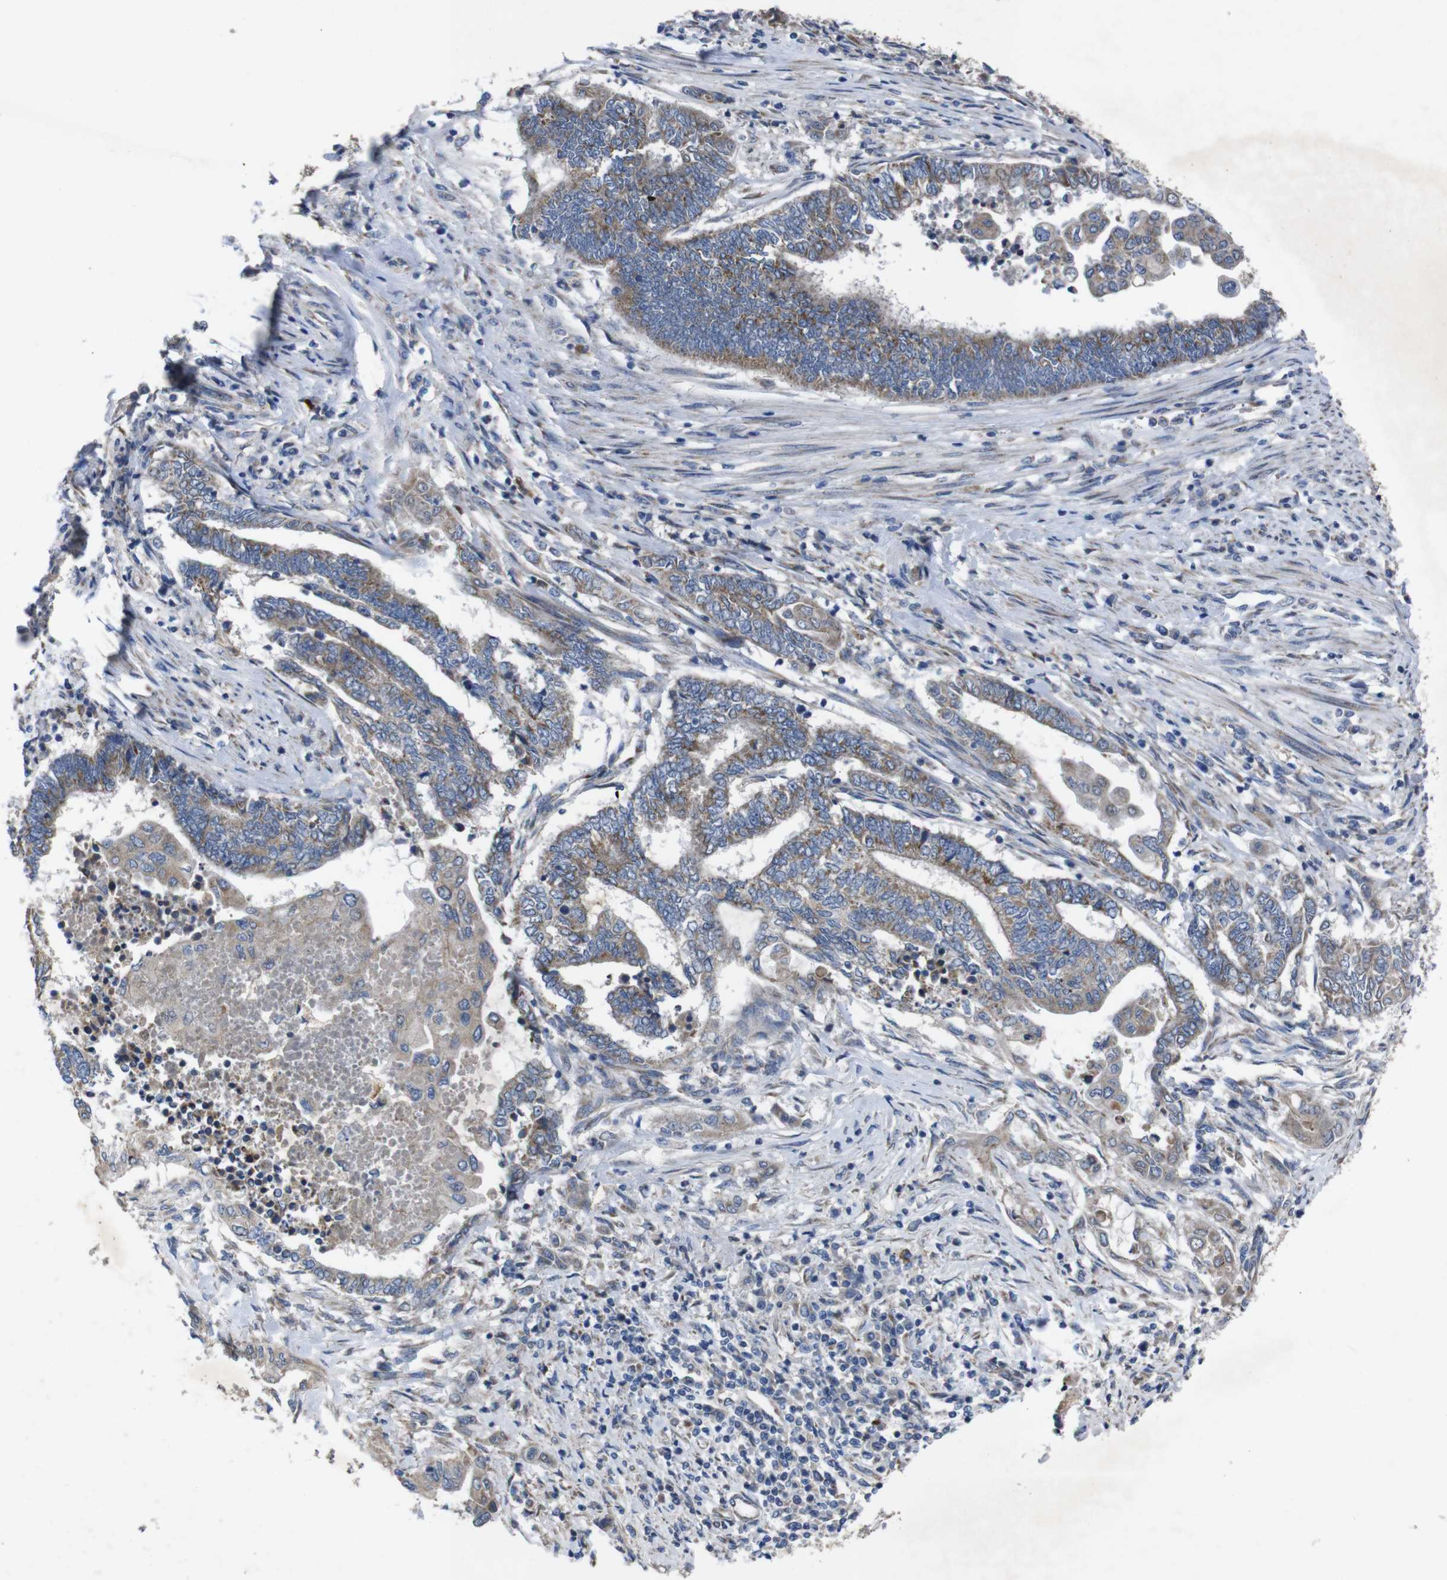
{"staining": {"intensity": "moderate", "quantity": "25%-75%", "location": "cytoplasmic/membranous"}, "tissue": "endometrial cancer", "cell_type": "Tumor cells", "image_type": "cancer", "snomed": [{"axis": "morphology", "description": "Adenocarcinoma, NOS"}, {"axis": "topography", "description": "Uterus"}, {"axis": "topography", "description": "Endometrium"}], "caption": "Immunohistochemical staining of endometrial adenocarcinoma demonstrates moderate cytoplasmic/membranous protein expression in about 25%-75% of tumor cells. (brown staining indicates protein expression, while blue staining denotes nuclei).", "gene": "CHST10", "patient": {"sex": "female", "age": 70}}